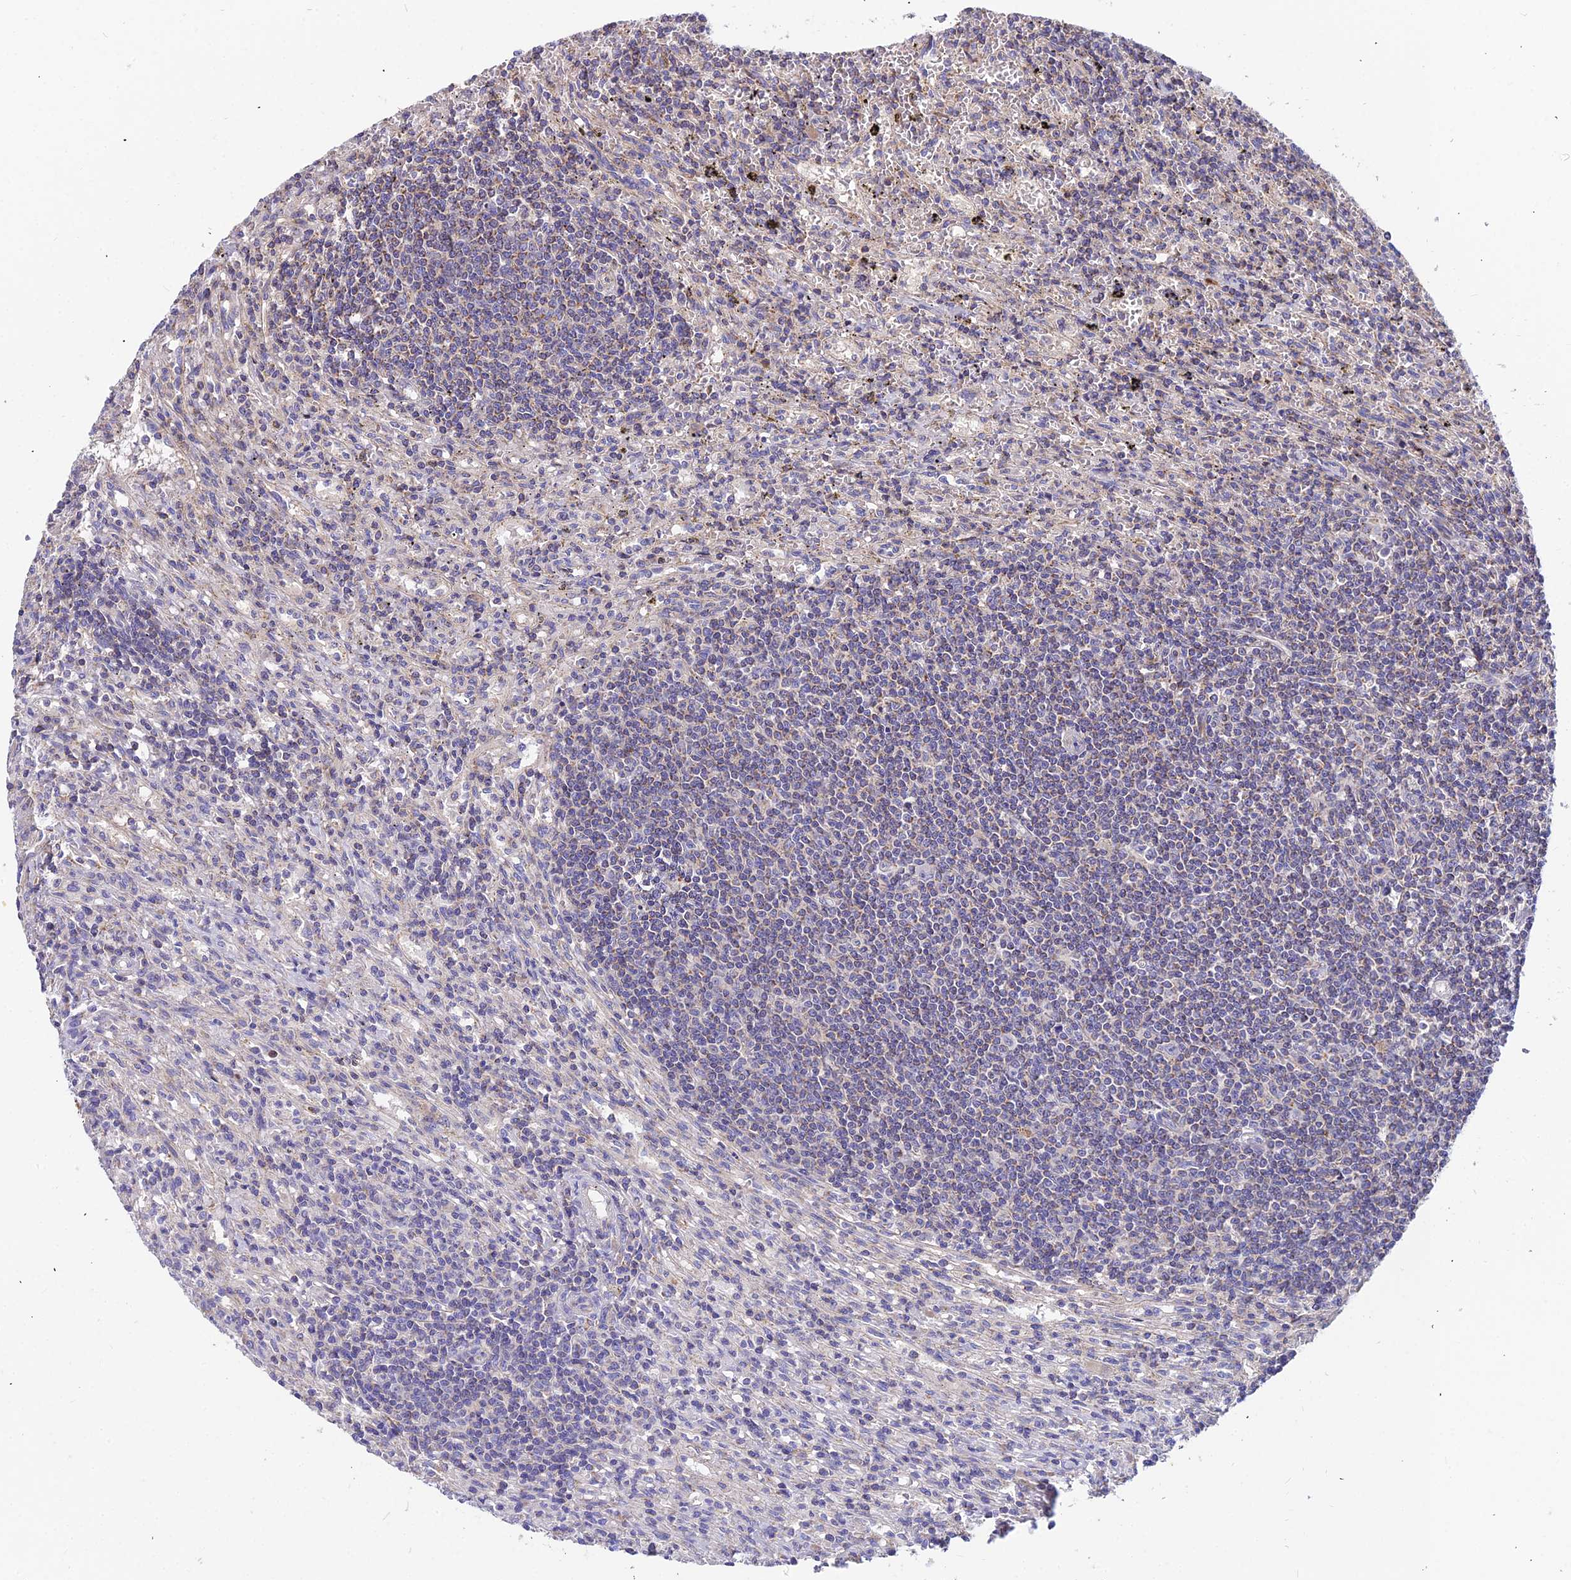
{"staining": {"intensity": "negative", "quantity": "none", "location": "none"}, "tissue": "lymphoma", "cell_type": "Tumor cells", "image_type": "cancer", "snomed": [{"axis": "morphology", "description": "Malignant lymphoma, non-Hodgkin's type, Low grade"}, {"axis": "topography", "description": "Spleen"}], "caption": "Tumor cells are negative for brown protein staining in low-grade malignant lymphoma, non-Hodgkin's type.", "gene": "ASPHD1", "patient": {"sex": "male", "age": 76}}